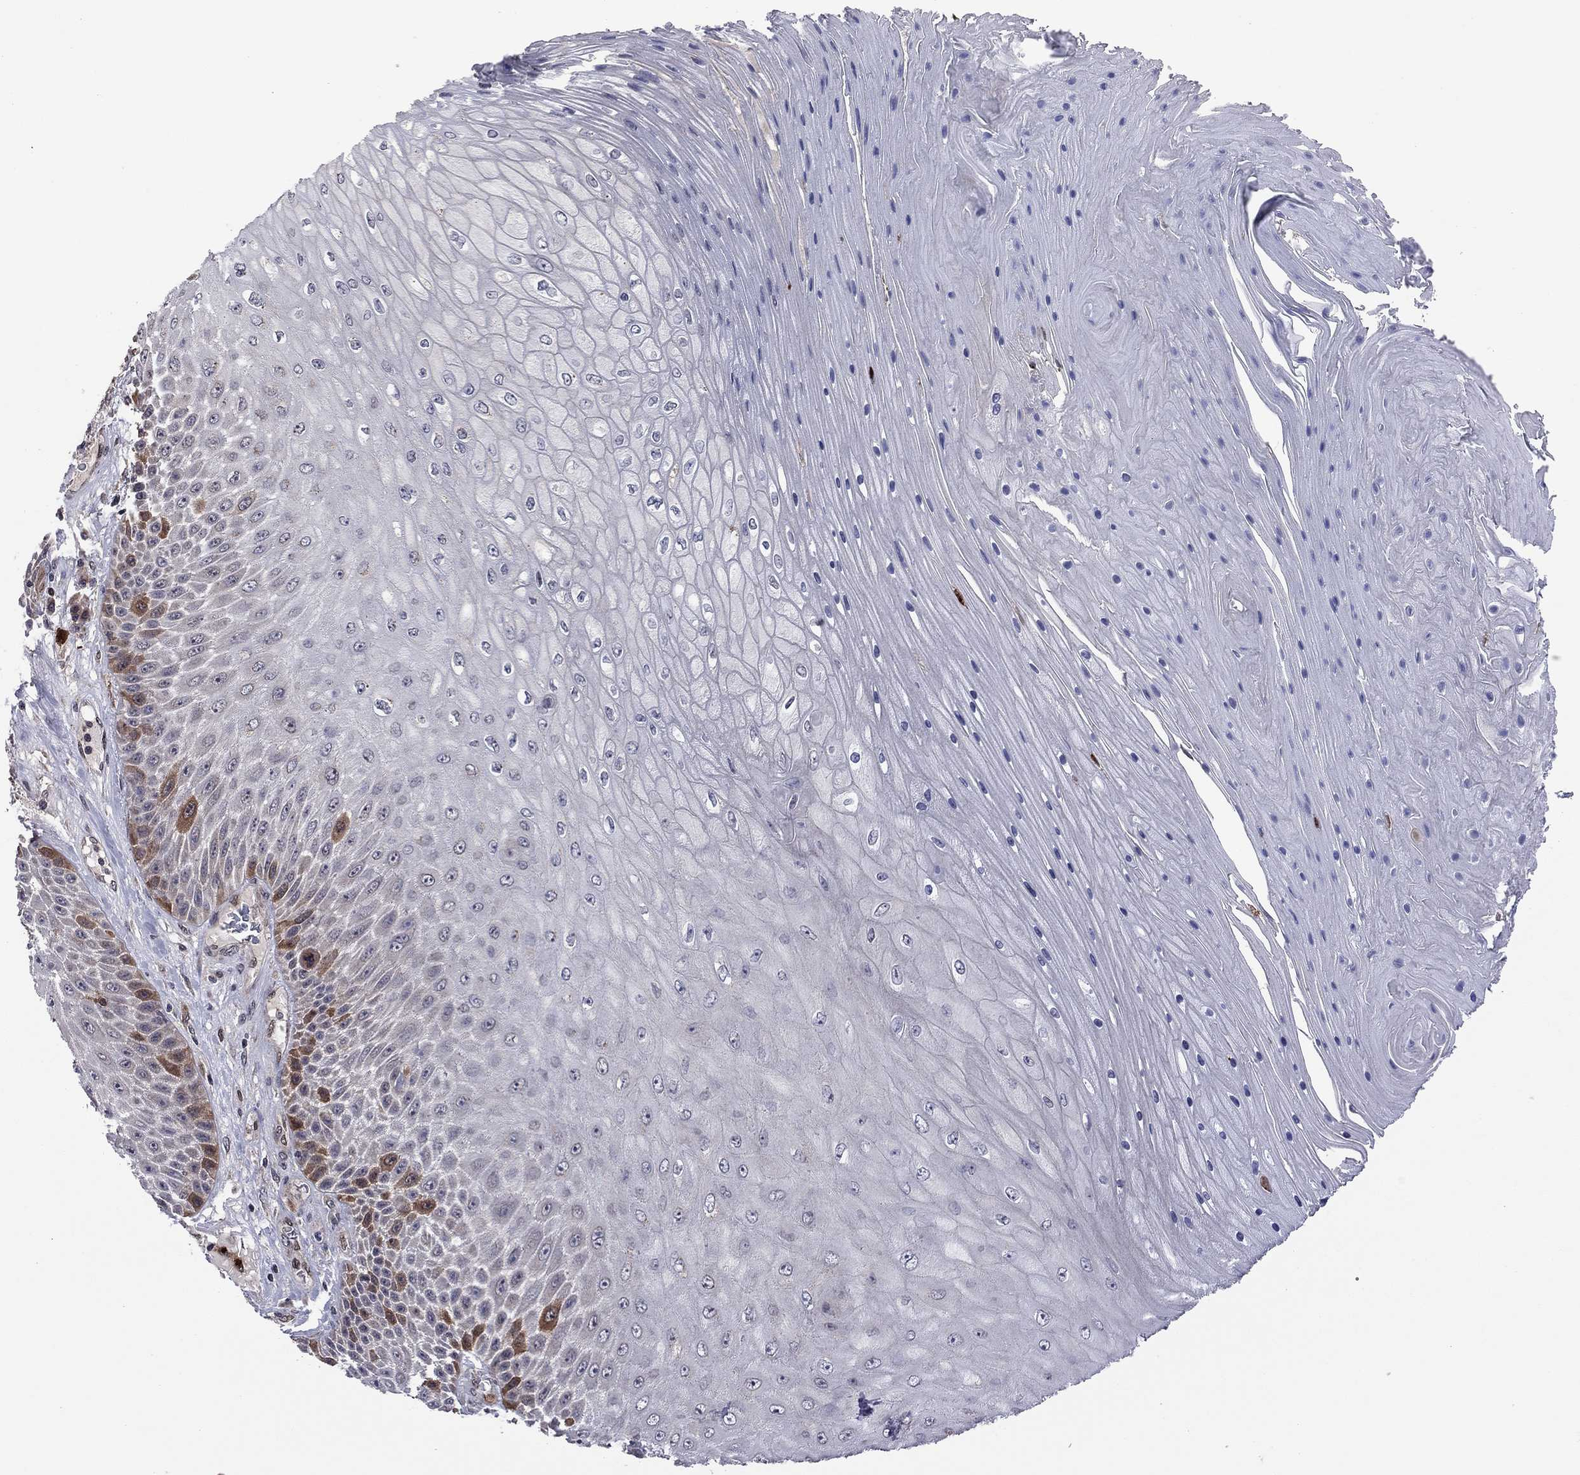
{"staining": {"intensity": "strong", "quantity": "<25%", "location": "cytoplasmic/membranous"}, "tissue": "skin cancer", "cell_type": "Tumor cells", "image_type": "cancer", "snomed": [{"axis": "morphology", "description": "Squamous cell carcinoma, NOS"}, {"axis": "topography", "description": "Skin"}], "caption": "DAB (3,3'-diaminobenzidine) immunohistochemical staining of human skin cancer displays strong cytoplasmic/membranous protein expression in about <25% of tumor cells.", "gene": "GPAA1", "patient": {"sex": "male", "age": 62}}